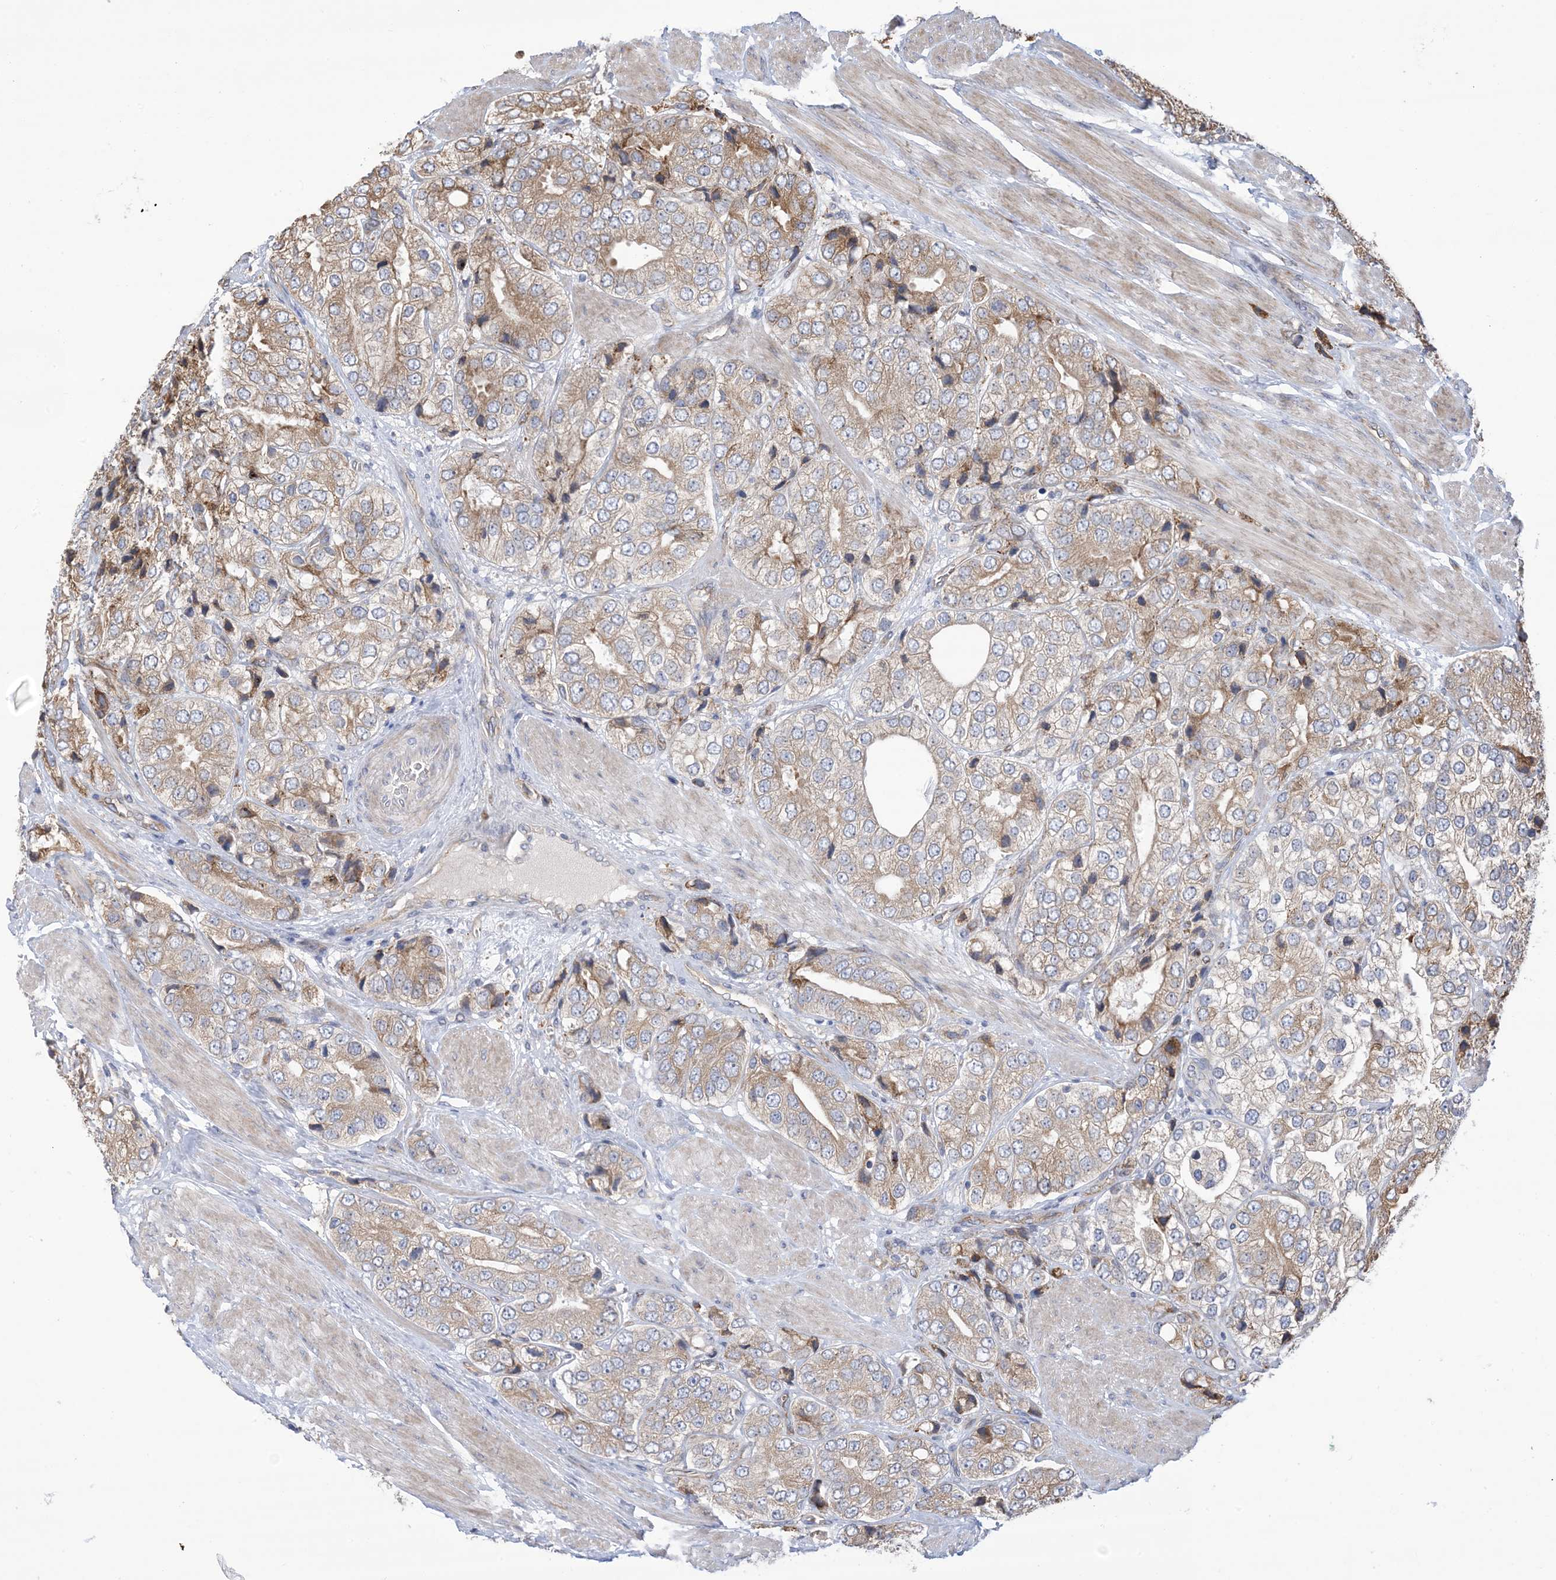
{"staining": {"intensity": "moderate", "quantity": "25%-75%", "location": "cytoplasmic/membranous"}, "tissue": "prostate cancer", "cell_type": "Tumor cells", "image_type": "cancer", "snomed": [{"axis": "morphology", "description": "Adenocarcinoma, High grade"}, {"axis": "topography", "description": "Prostate"}], "caption": "IHC (DAB) staining of human prostate high-grade adenocarcinoma demonstrates moderate cytoplasmic/membranous protein positivity in approximately 25%-75% of tumor cells.", "gene": "CLEC16A", "patient": {"sex": "male", "age": 50}}